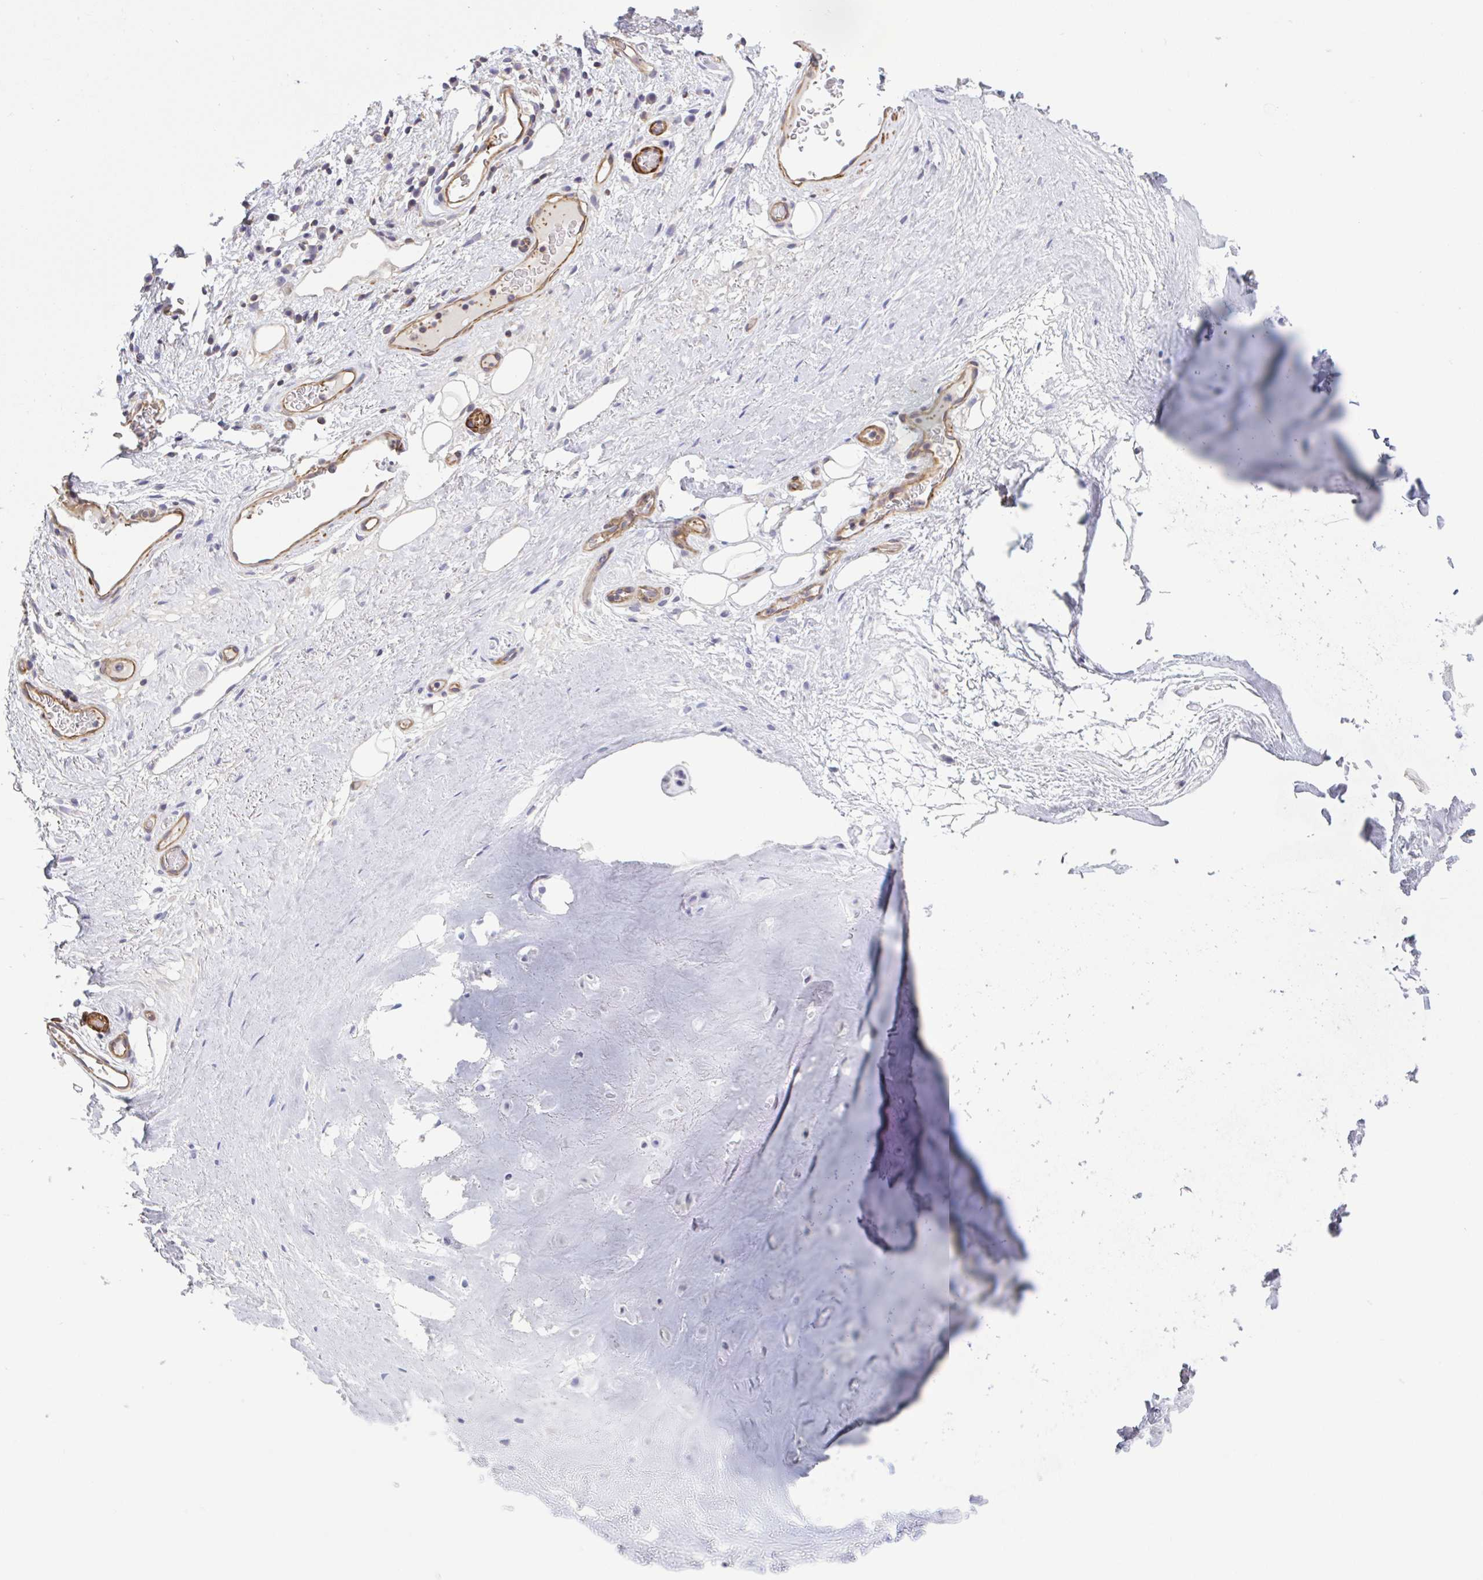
{"staining": {"intensity": "negative", "quantity": "none", "location": "none"}, "tissue": "adipose tissue", "cell_type": "Adipocytes", "image_type": "normal", "snomed": [{"axis": "morphology", "description": "Normal tissue, NOS"}, {"axis": "topography", "description": "Lymph node"}, {"axis": "topography", "description": "Cartilage tissue"}, {"axis": "topography", "description": "Nasopharynx"}], "caption": "An IHC histopathology image of unremarkable adipose tissue is shown. There is no staining in adipocytes of adipose tissue.", "gene": "SHISA7", "patient": {"sex": "male", "age": 63}}